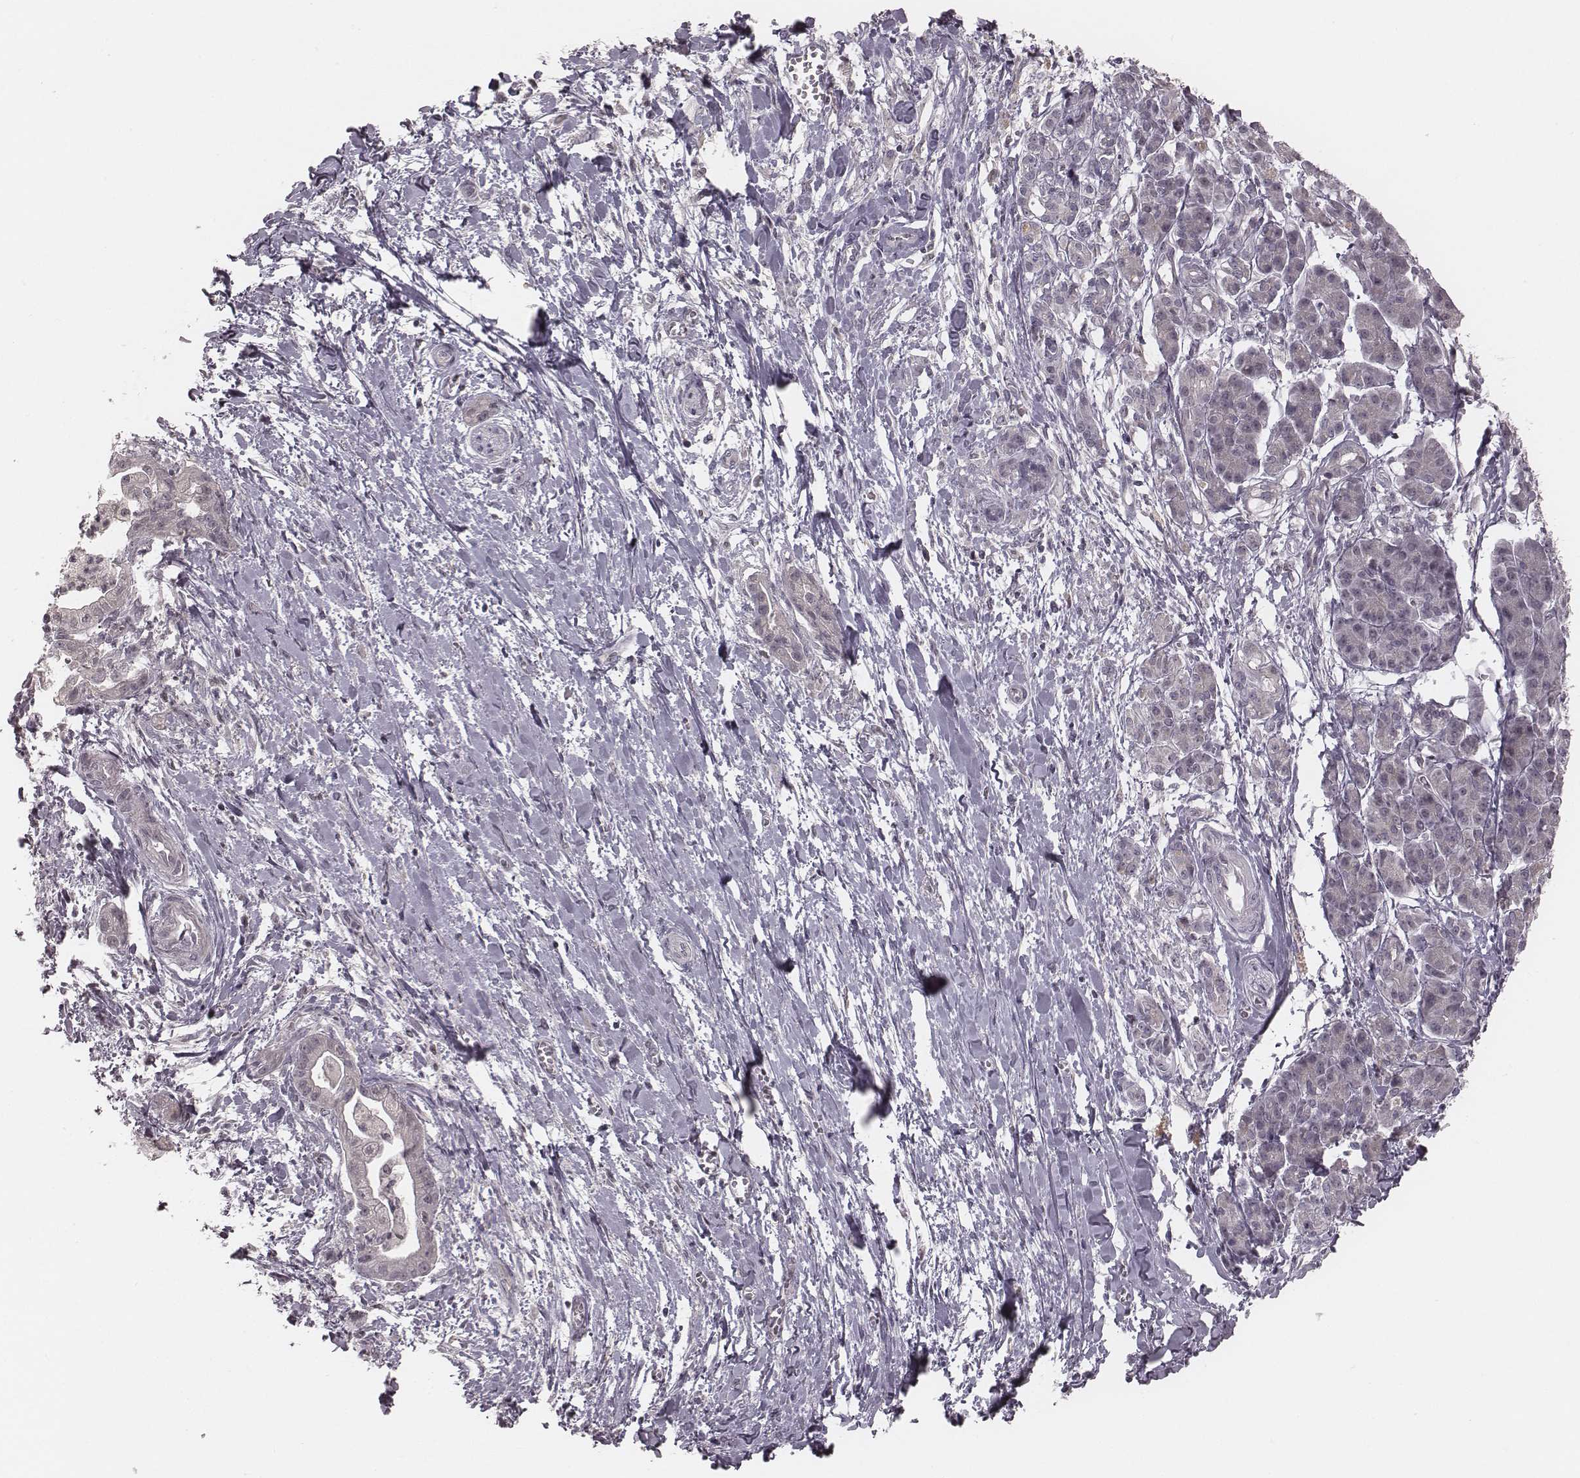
{"staining": {"intensity": "negative", "quantity": "none", "location": "none"}, "tissue": "pancreatic cancer", "cell_type": "Tumor cells", "image_type": "cancer", "snomed": [{"axis": "morphology", "description": "Normal tissue, NOS"}, {"axis": "morphology", "description": "Adenocarcinoma, NOS"}, {"axis": "topography", "description": "Lymph node"}, {"axis": "topography", "description": "Pancreas"}], "caption": "DAB immunohistochemical staining of human adenocarcinoma (pancreatic) reveals no significant staining in tumor cells. (Stains: DAB (3,3'-diaminobenzidine) immunohistochemistry (IHC) with hematoxylin counter stain, Microscopy: brightfield microscopy at high magnification).", "gene": "IQCG", "patient": {"sex": "female", "age": 58}}